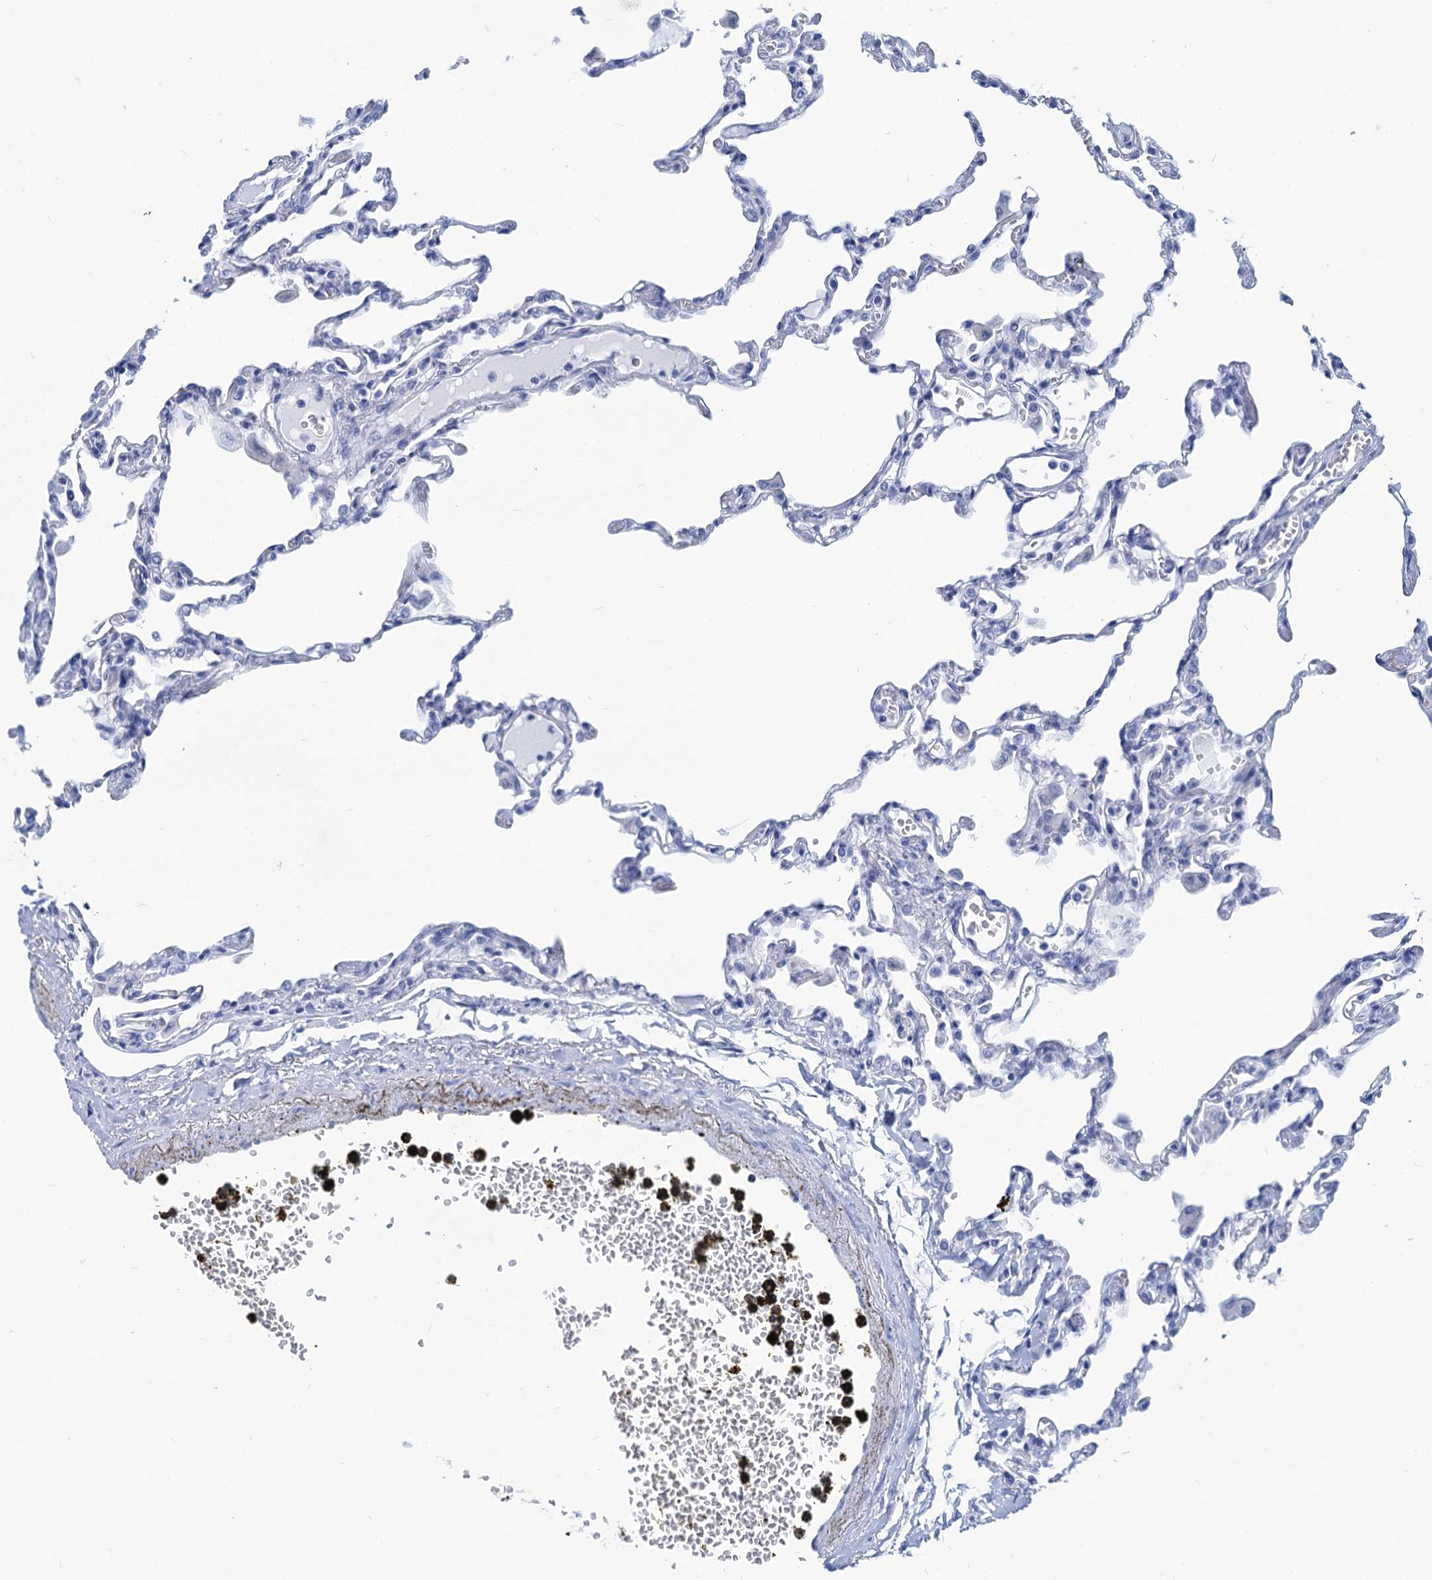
{"staining": {"intensity": "negative", "quantity": "none", "location": "none"}, "tissue": "lung", "cell_type": "Alveolar cells", "image_type": "normal", "snomed": [{"axis": "morphology", "description": "Normal tissue, NOS"}, {"axis": "topography", "description": "Bronchus"}, {"axis": "topography", "description": "Lung"}], "caption": "A photomicrograph of lung stained for a protein reveals no brown staining in alveolar cells.", "gene": "CABYR", "patient": {"sex": "female", "age": 49}}